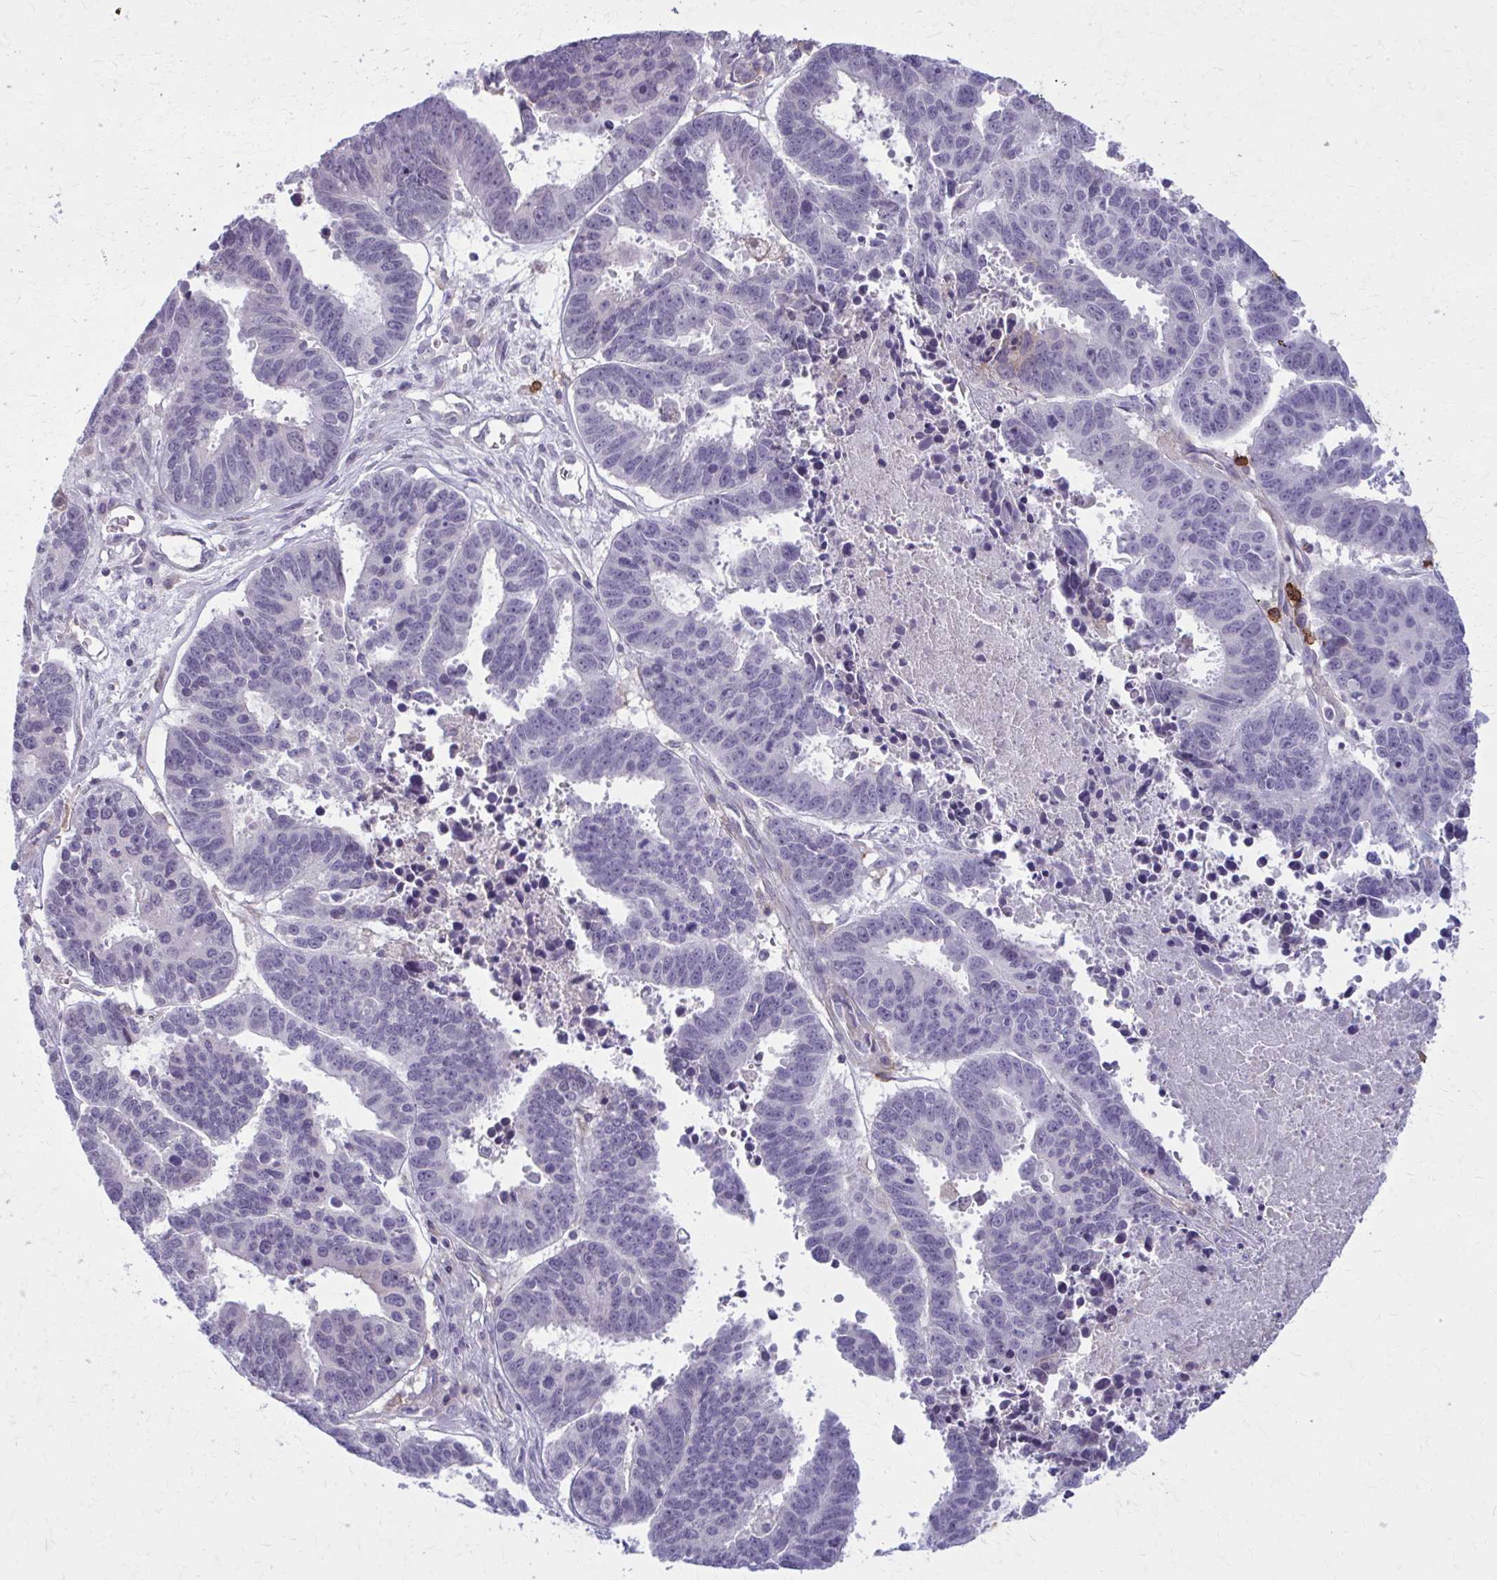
{"staining": {"intensity": "negative", "quantity": "none", "location": "none"}, "tissue": "ovarian cancer", "cell_type": "Tumor cells", "image_type": "cancer", "snomed": [{"axis": "morphology", "description": "Carcinoma, endometroid"}, {"axis": "morphology", "description": "Cystadenocarcinoma, serous, NOS"}, {"axis": "topography", "description": "Ovary"}], "caption": "This is an IHC photomicrograph of human ovarian cancer (endometroid carcinoma). There is no expression in tumor cells.", "gene": "CD38", "patient": {"sex": "female", "age": 45}}